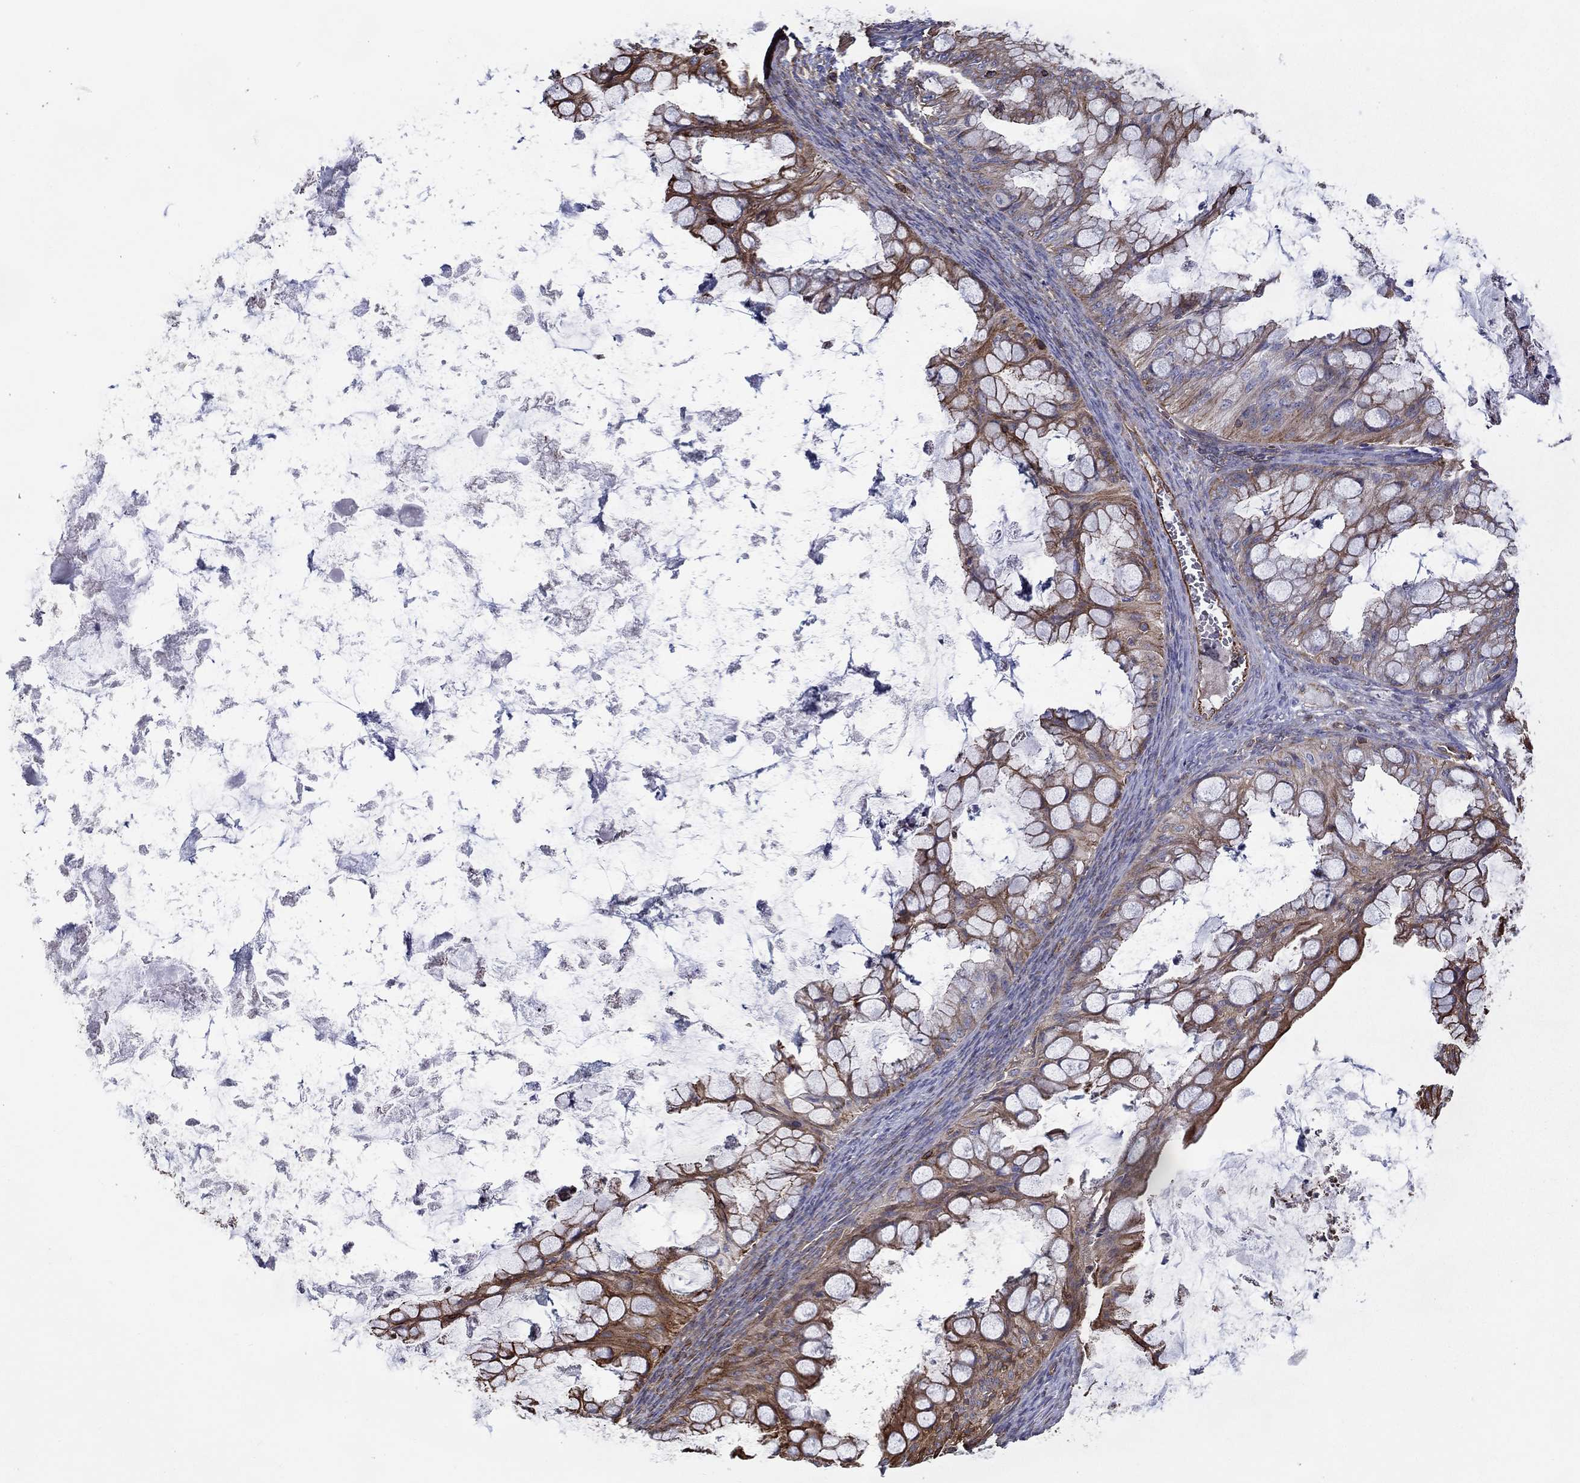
{"staining": {"intensity": "moderate", "quantity": "25%-75%", "location": "cytoplasmic/membranous"}, "tissue": "ovarian cancer", "cell_type": "Tumor cells", "image_type": "cancer", "snomed": [{"axis": "morphology", "description": "Cystadenocarcinoma, mucinous, NOS"}, {"axis": "topography", "description": "Ovary"}], "caption": "Ovarian mucinous cystadenocarcinoma stained for a protein (brown) reveals moderate cytoplasmic/membranous positive positivity in approximately 25%-75% of tumor cells.", "gene": "NPHP1", "patient": {"sex": "female", "age": 35}}